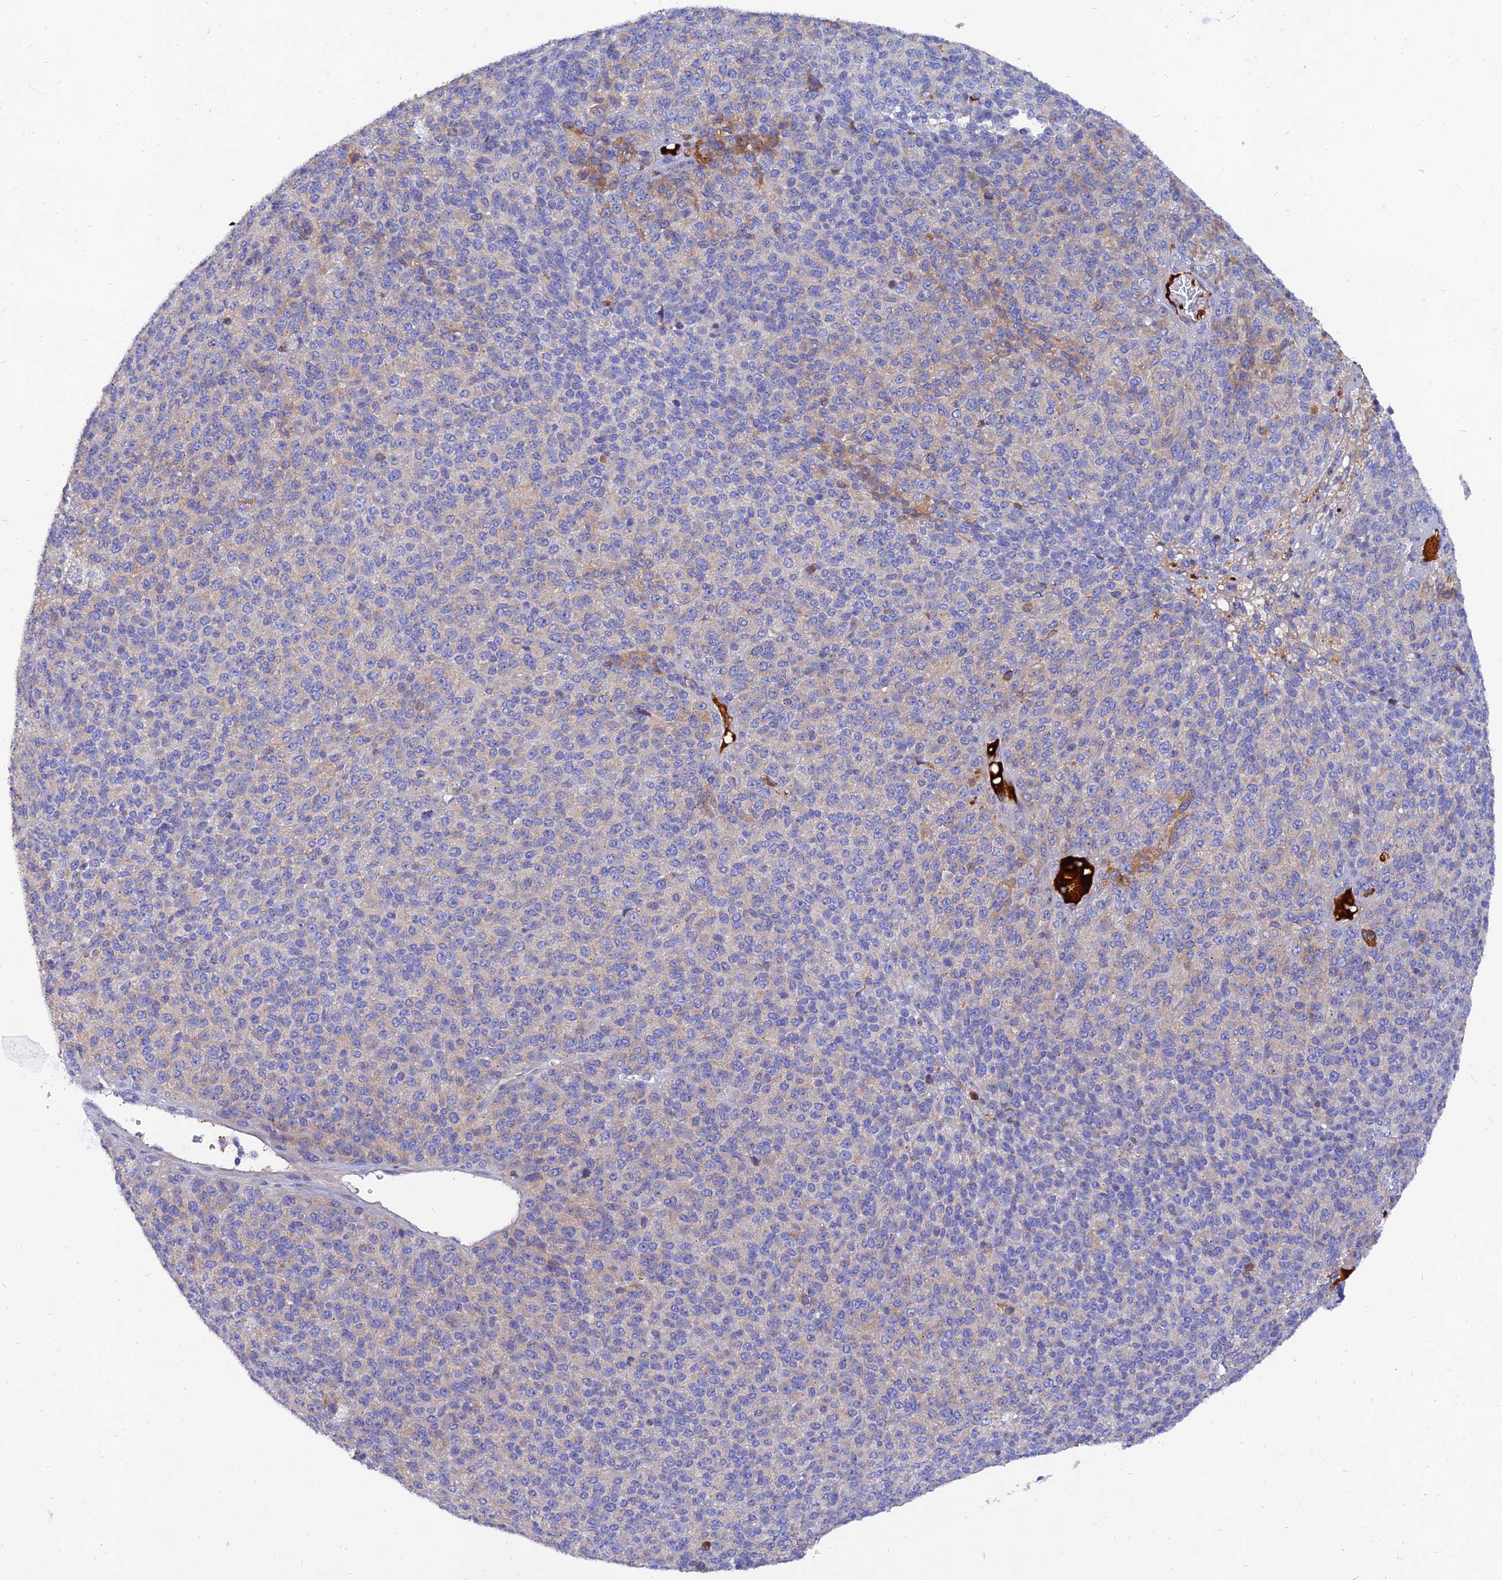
{"staining": {"intensity": "weak", "quantity": "<25%", "location": "cytoplasmic/membranous"}, "tissue": "melanoma", "cell_type": "Tumor cells", "image_type": "cancer", "snomed": [{"axis": "morphology", "description": "Malignant melanoma, Metastatic site"}, {"axis": "topography", "description": "Brain"}], "caption": "Immunohistochemical staining of human melanoma displays no significant positivity in tumor cells.", "gene": "MROH1", "patient": {"sex": "female", "age": 56}}